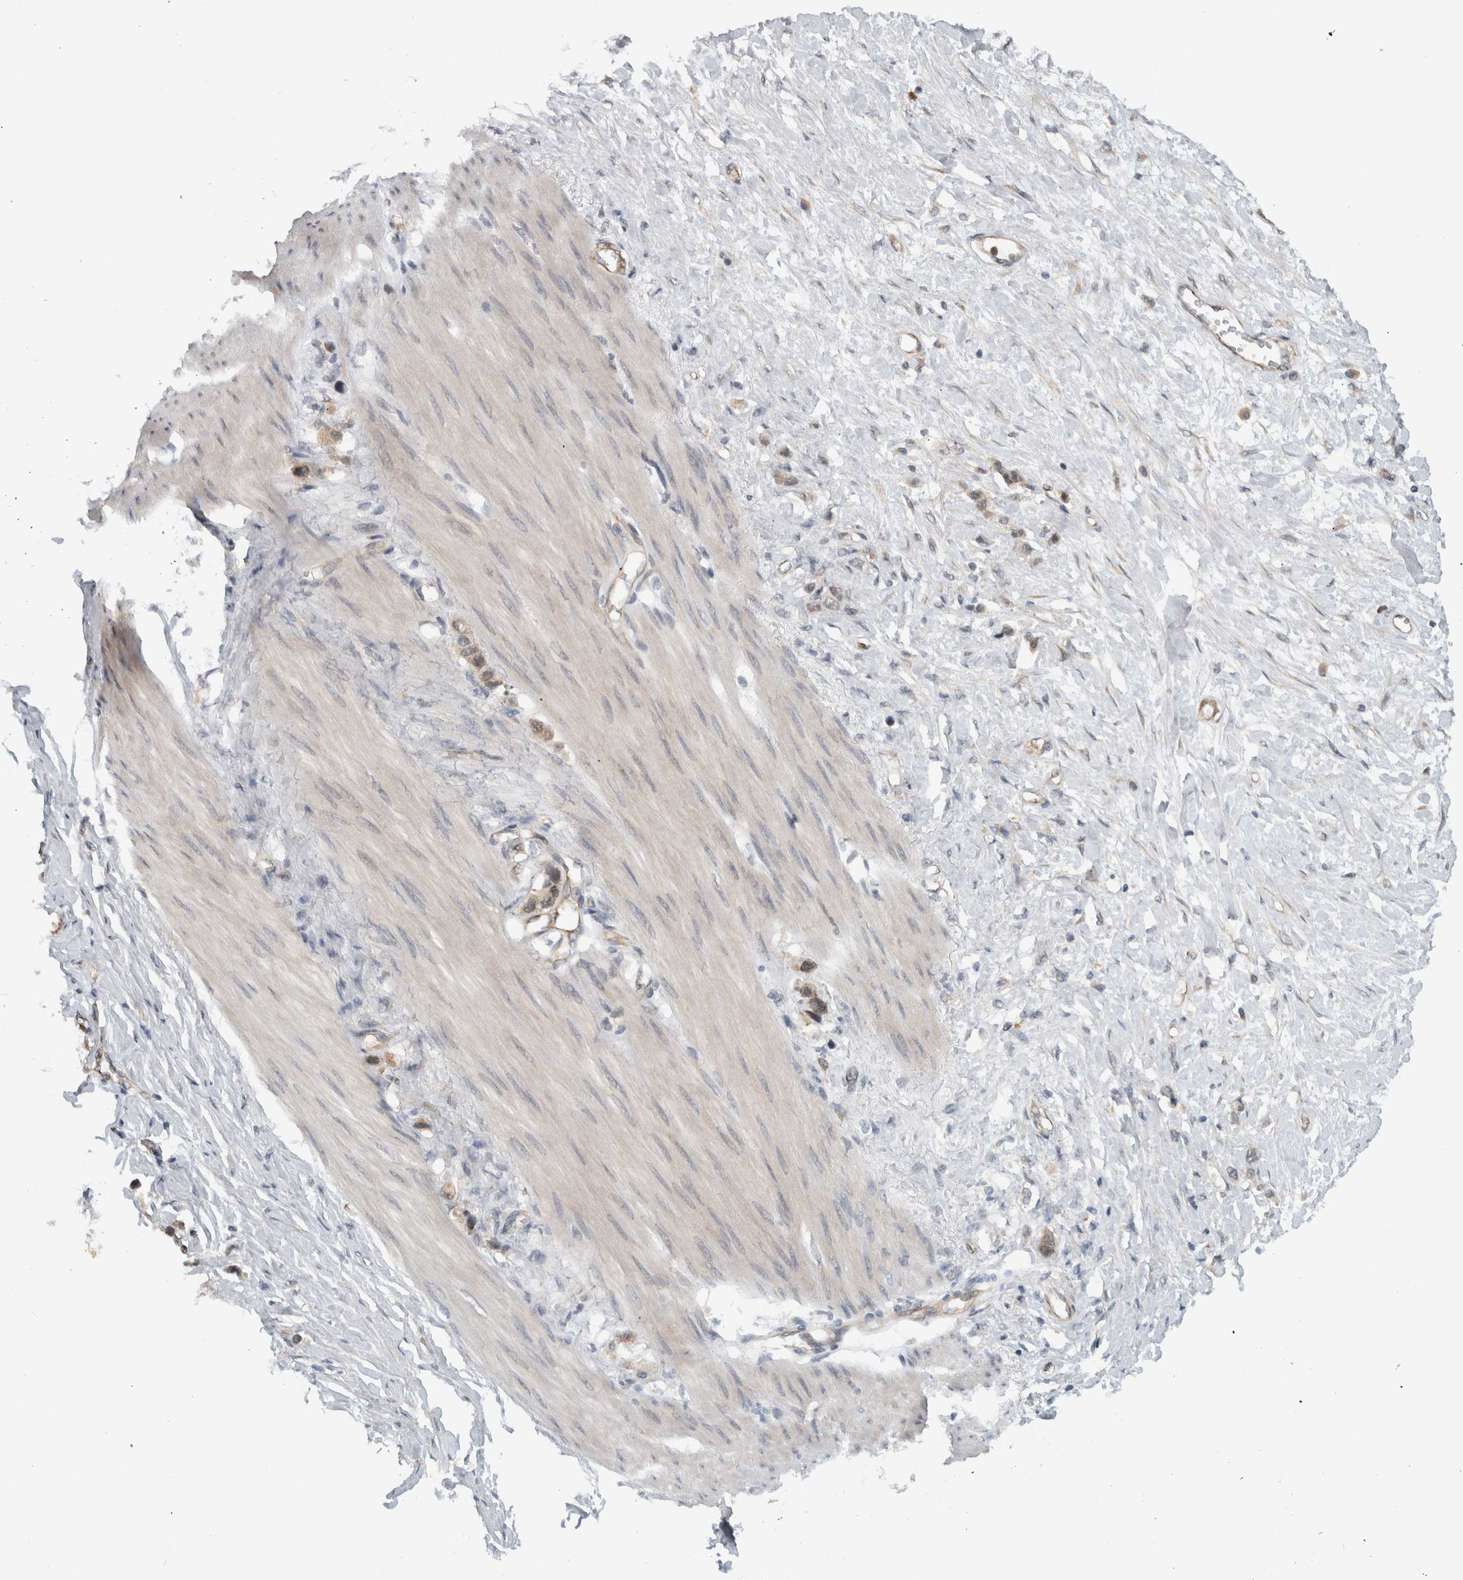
{"staining": {"intensity": "weak", "quantity": "25%-75%", "location": "cytoplasmic/membranous"}, "tissue": "stomach cancer", "cell_type": "Tumor cells", "image_type": "cancer", "snomed": [{"axis": "morphology", "description": "Adenocarcinoma, NOS"}, {"axis": "topography", "description": "Stomach"}], "caption": "Protein staining displays weak cytoplasmic/membranous expression in about 25%-75% of tumor cells in stomach cancer (adenocarcinoma).", "gene": "CCDC43", "patient": {"sex": "female", "age": 65}}